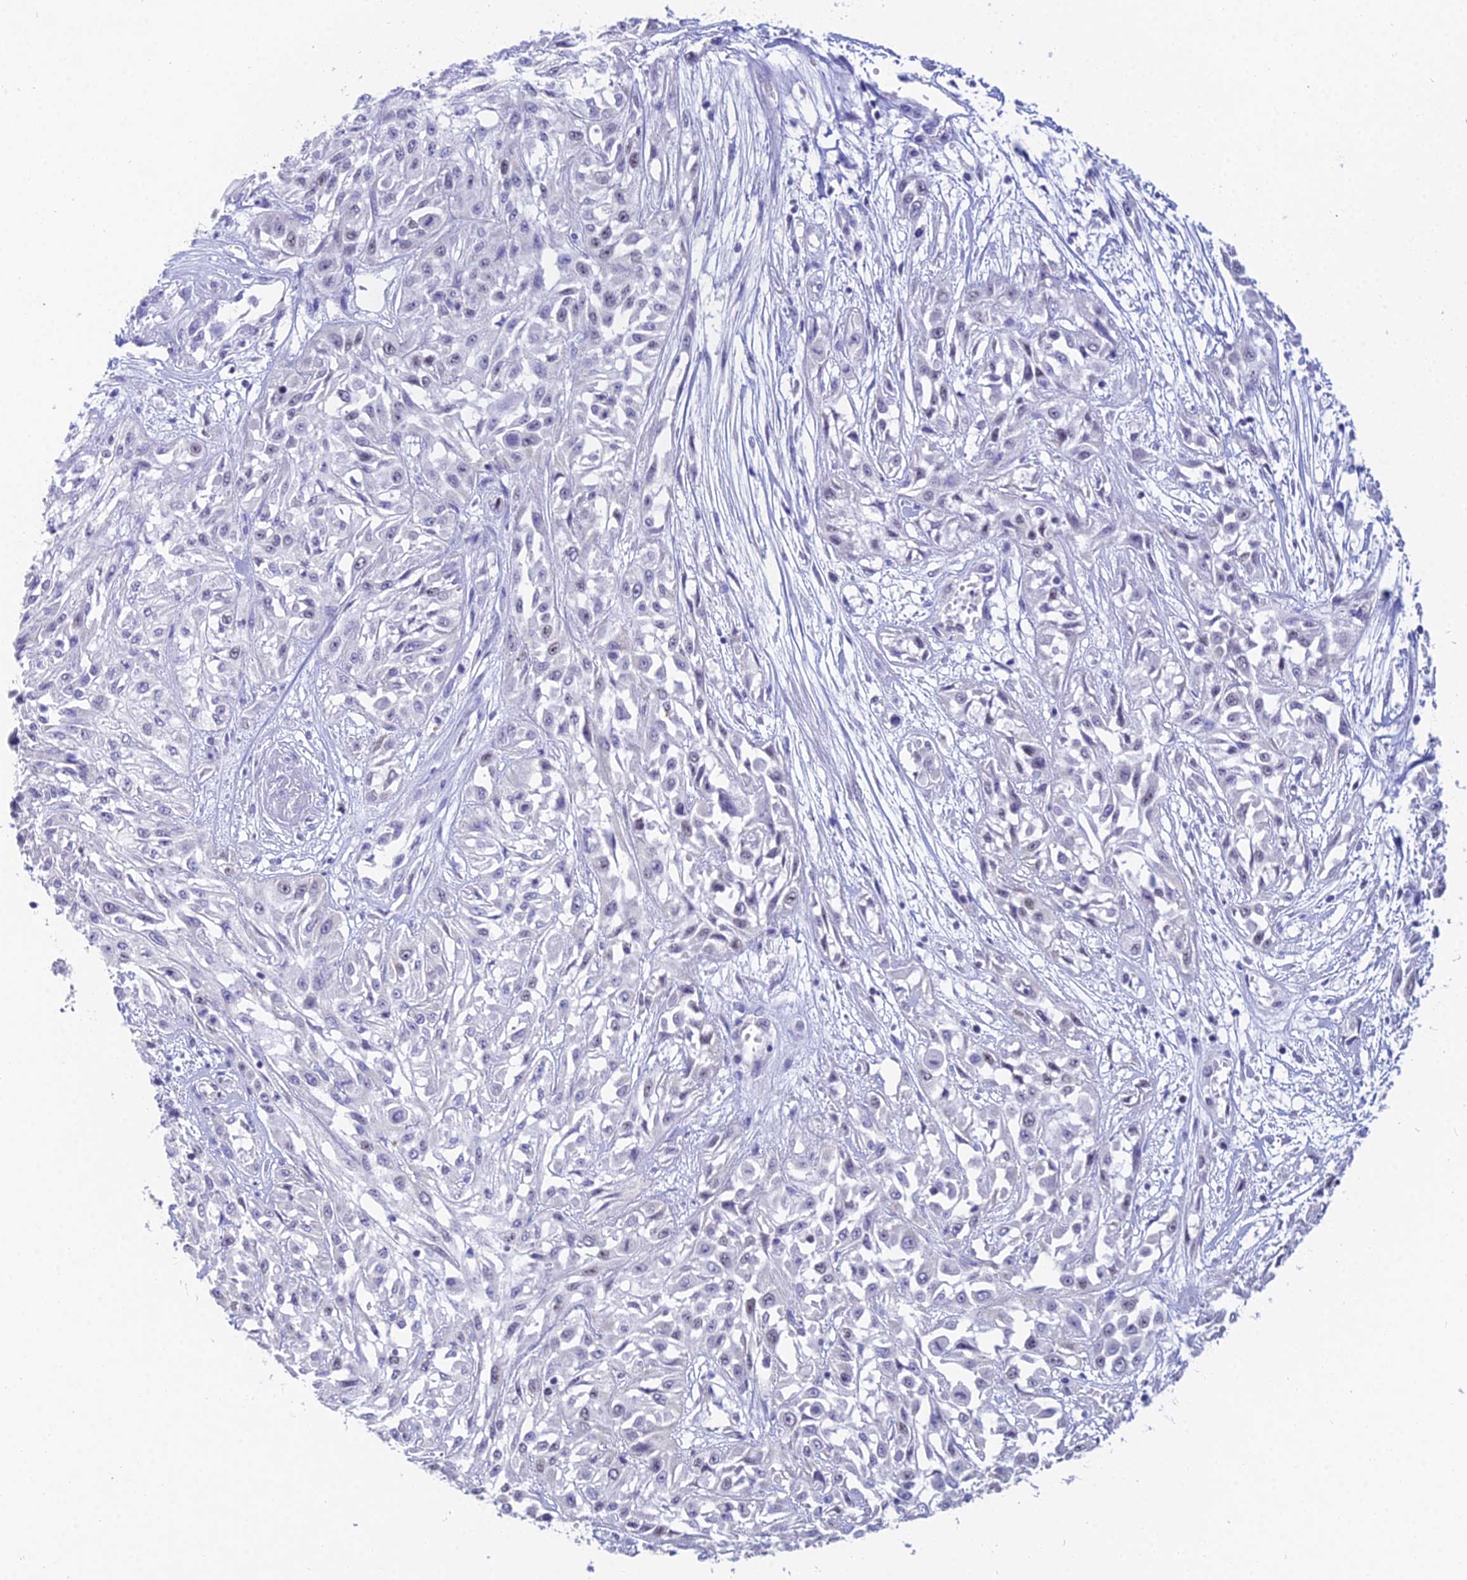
{"staining": {"intensity": "negative", "quantity": "none", "location": "none"}, "tissue": "skin cancer", "cell_type": "Tumor cells", "image_type": "cancer", "snomed": [{"axis": "morphology", "description": "Squamous cell carcinoma, NOS"}, {"axis": "morphology", "description": "Squamous cell carcinoma, metastatic, NOS"}, {"axis": "topography", "description": "Skin"}, {"axis": "topography", "description": "Lymph node"}], "caption": "The immunohistochemistry (IHC) histopathology image has no significant positivity in tumor cells of skin cancer tissue. Brightfield microscopy of IHC stained with DAB (3,3'-diaminobenzidine) (brown) and hematoxylin (blue), captured at high magnification.", "gene": "MCM2", "patient": {"sex": "male", "age": 75}}